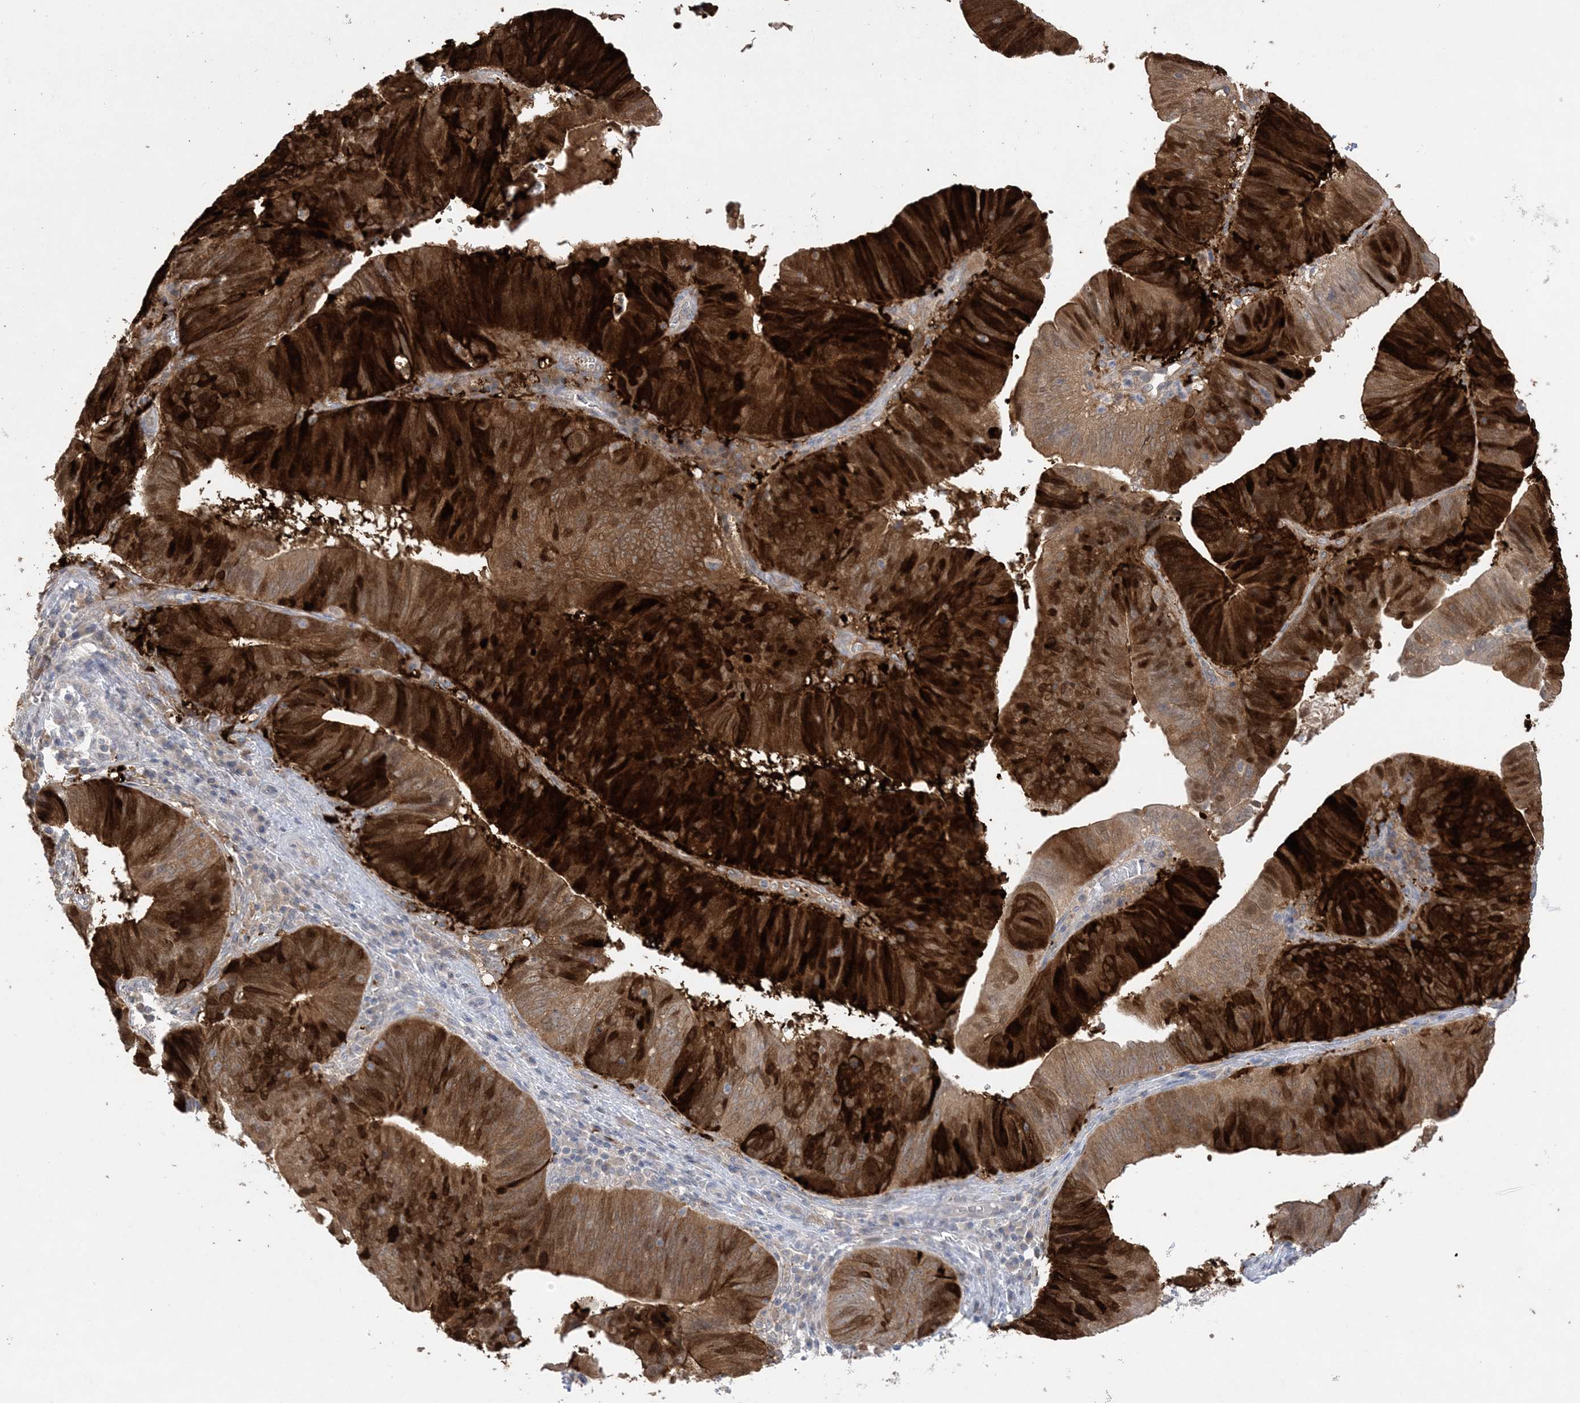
{"staining": {"intensity": "strong", "quantity": ">75%", "location": "cytoplasmic/membranous,nuclear"}, "tissue": "pancreatic cancer", "cell_type": "Tumor cells", "image_type": "cancer", "snomed": [{"axis": "morphology", "description": "Adenocarcinoma, NOS"}, {"axis": "topography", "description": "Pancreas"}], "caption": "This is a histology image of immunohistochemistry (IHC) staining of pancreatic adenocarcinoma, which shows strong expression in the cytoplasmic/membranous and nuclear of tumor cells.", "gene": "HMGCS1", "patient": {"sex": "male", "age": 63}}